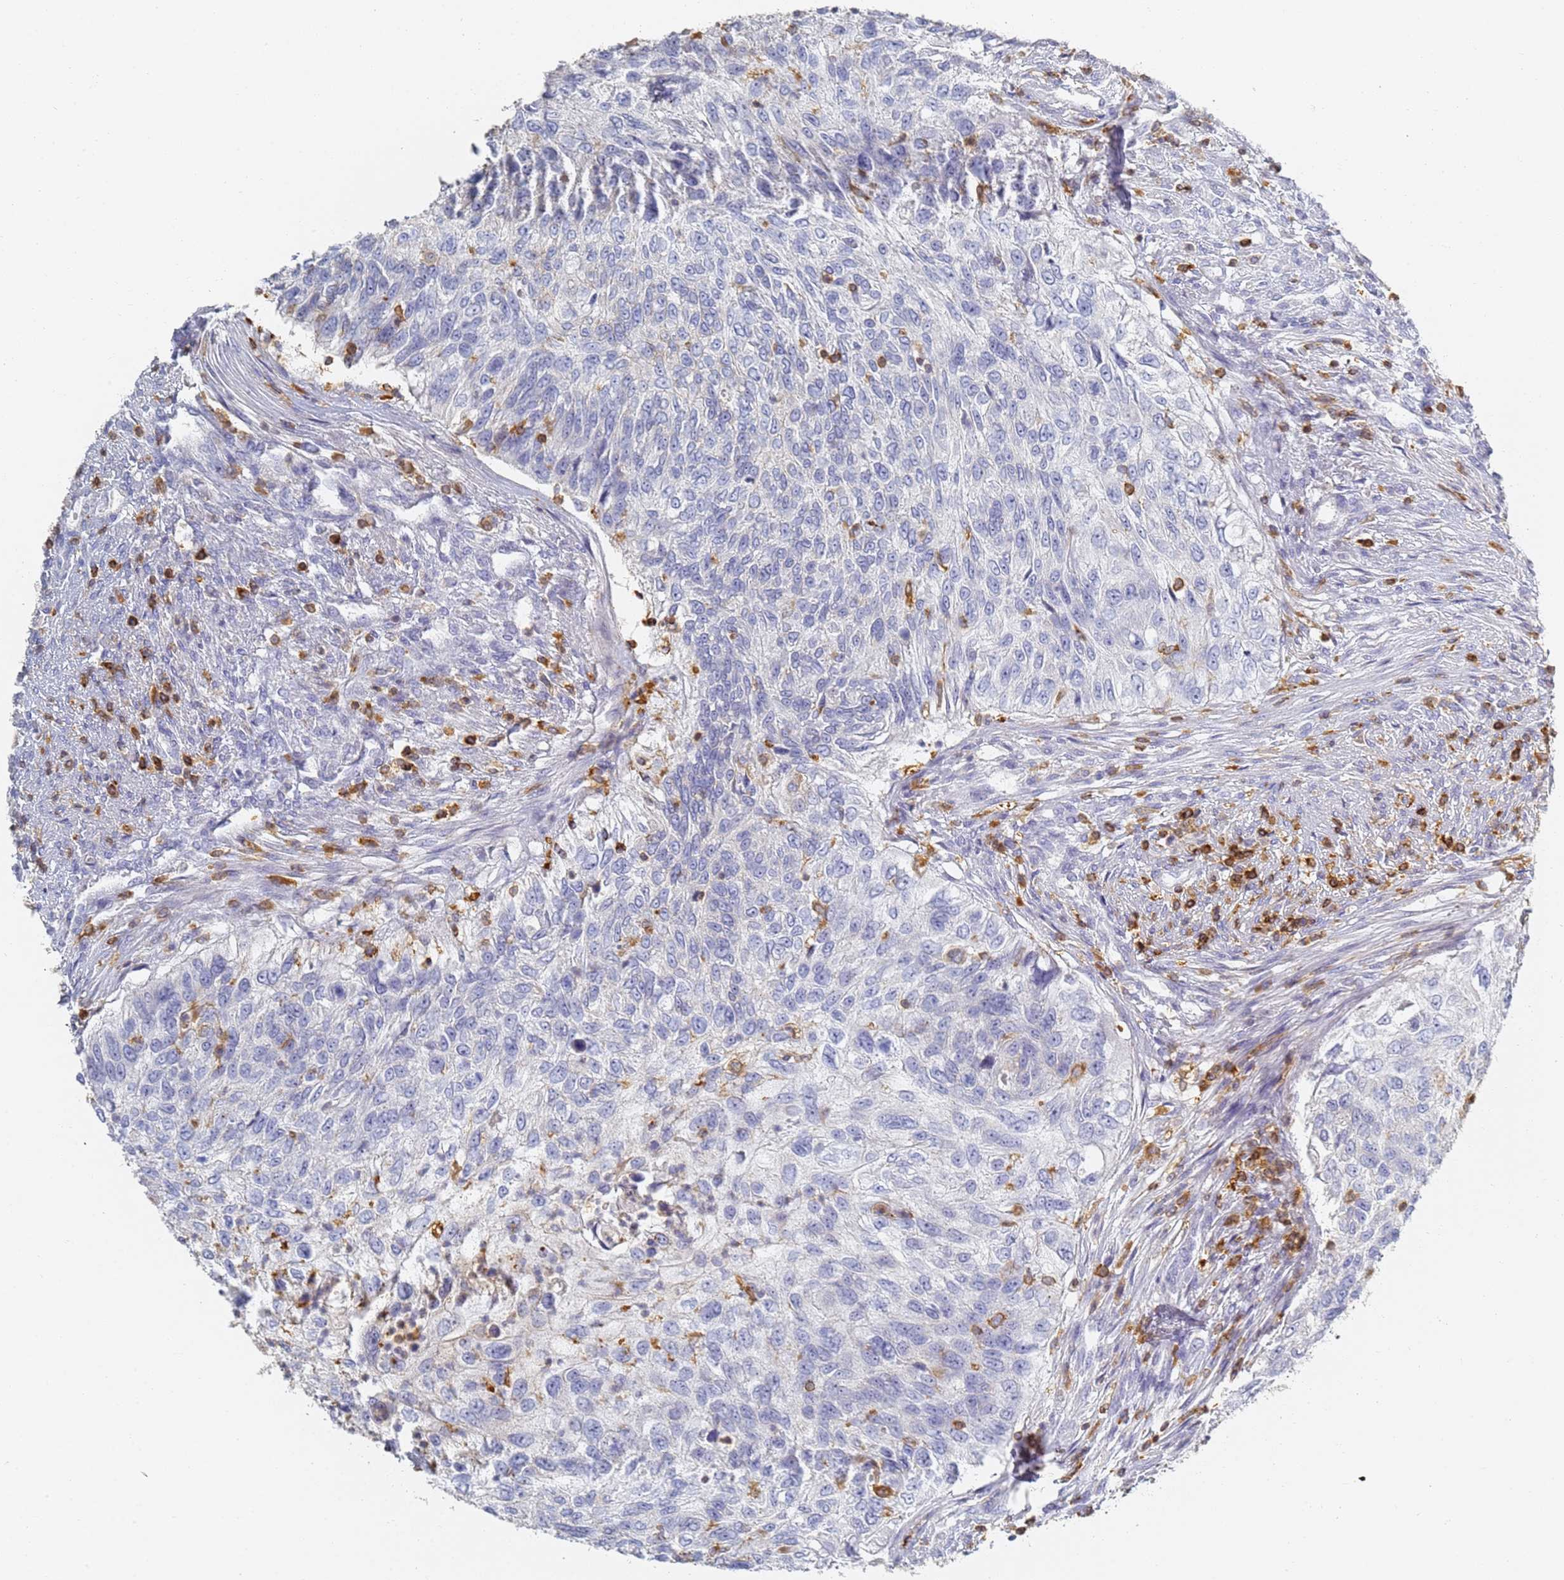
{"staining": {"intensity": "negative", "quantity": "none", "location": "none"}, "tissue": "urothelial cancer", "cell_type": "Tumor cells", "image_type": "cancer", "snomed": [{"axis": "morphology", "description": "Urothelial carcinoma, High grade"}, {"axis": "topography", "description": "Urinary bladder"}], "caption": "A high-resolution image shows immunohistochemistry staining of urothelial cancer, which exhibits no significant positivity in tumor cells. (Brightfield microscopy of DAB (3,3'-diaminobenzidine) immunohistochemistry (IHC) at high magnification).", "gene": "BIN2", "patient": {"sex": "female", "age": 60}}